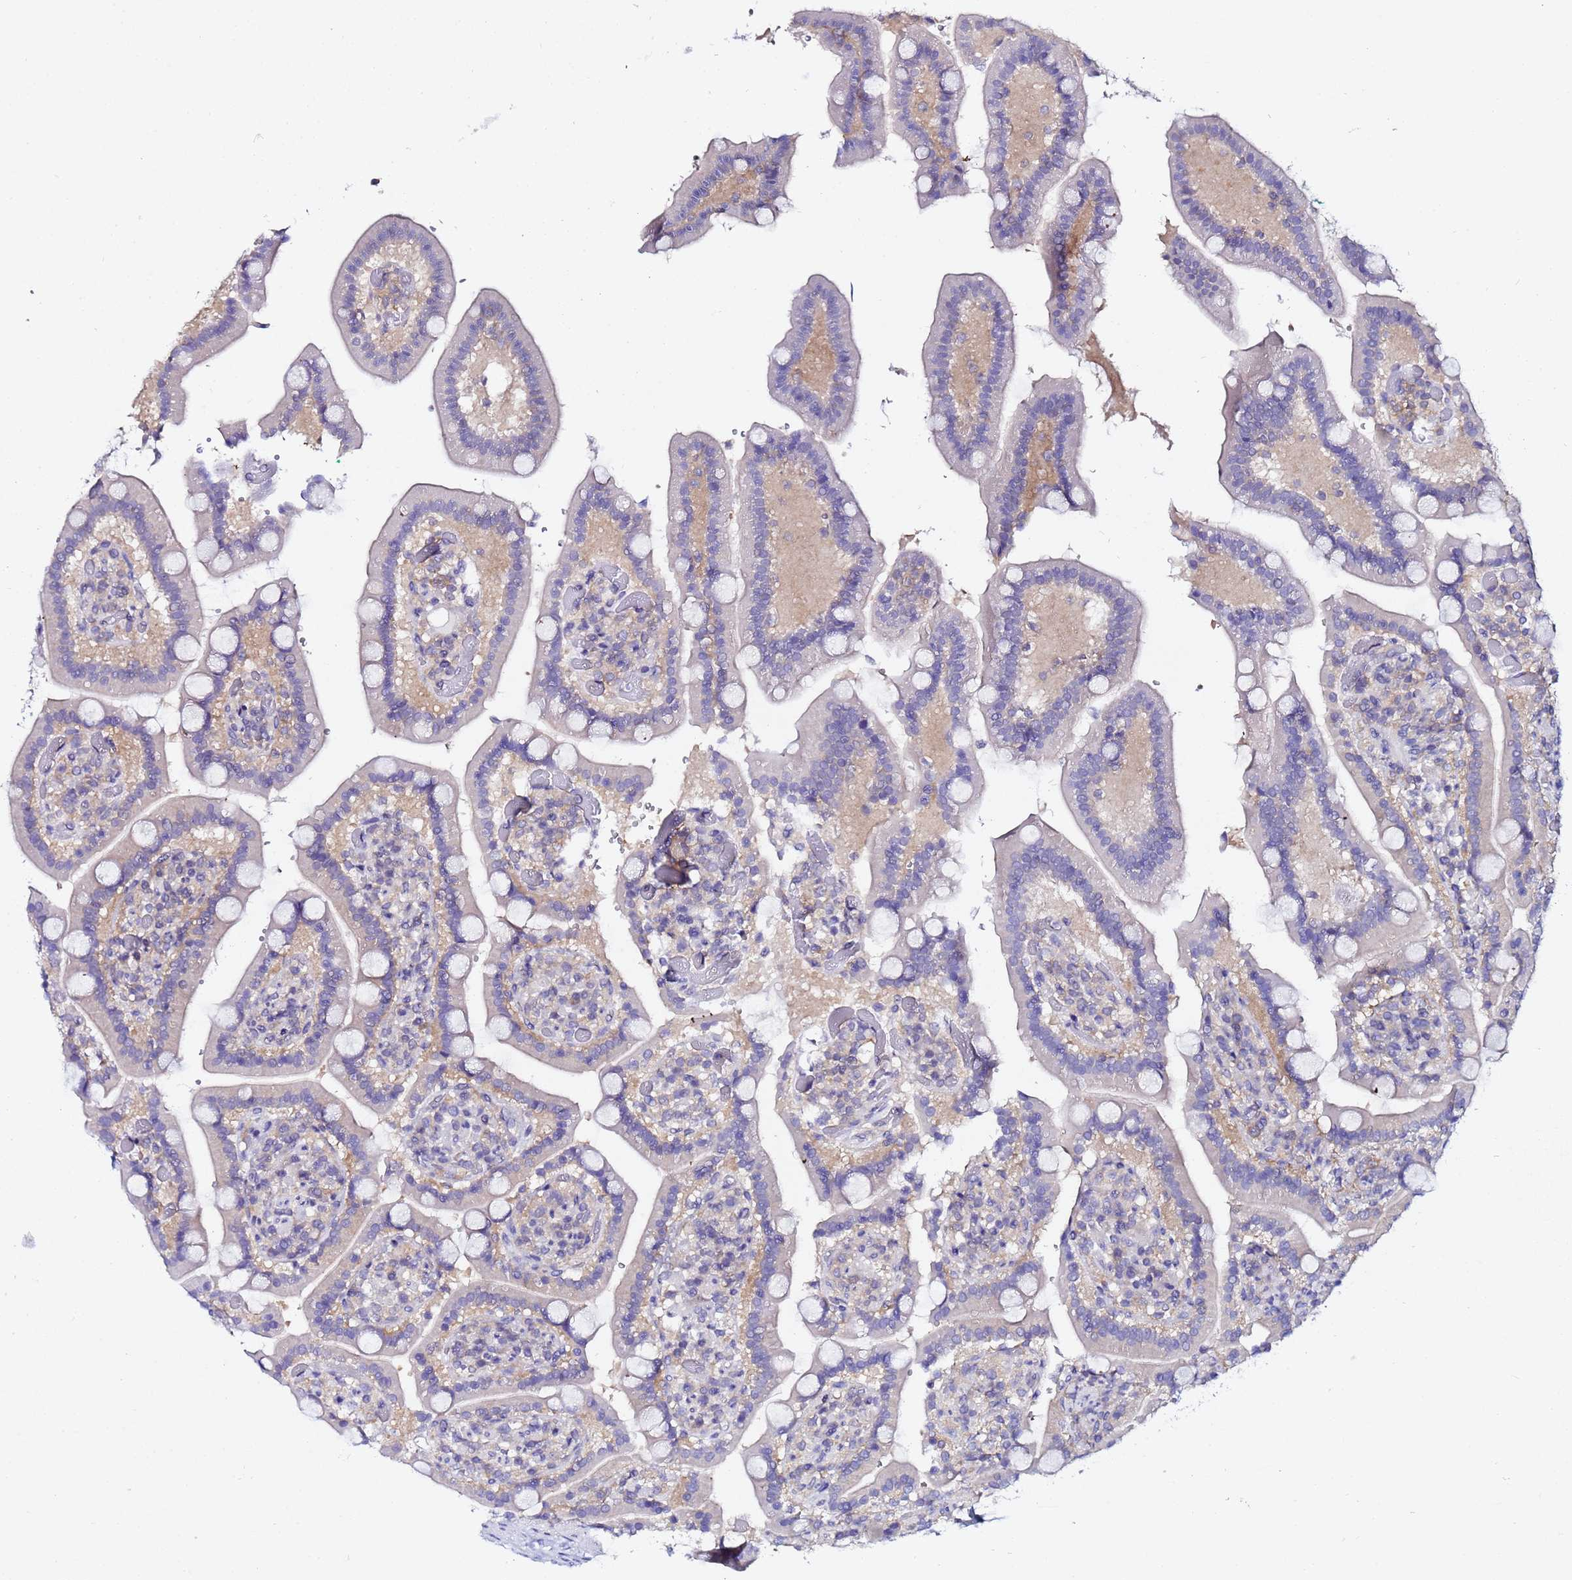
{"staining": {"intensity": "weak", "quantity": "25%-75%", "location": "cytoplasmic/membranous"}, "tissue": "duodenum", "cell_type": "Glandular cells", "image_type": "normal", "snomed": [{"axis": "morphology", "description": "Normal tissue, NOS"}, {"axis": "topography", "description": "Duodenum"}], "caption": "A low amount of weak cytoplasmic/membranous positivity is identified in about 25%-75% of glandular cells in normal duodenum.", "gene": "LENG1", "patient": {"sex": "female", "age": 62}}